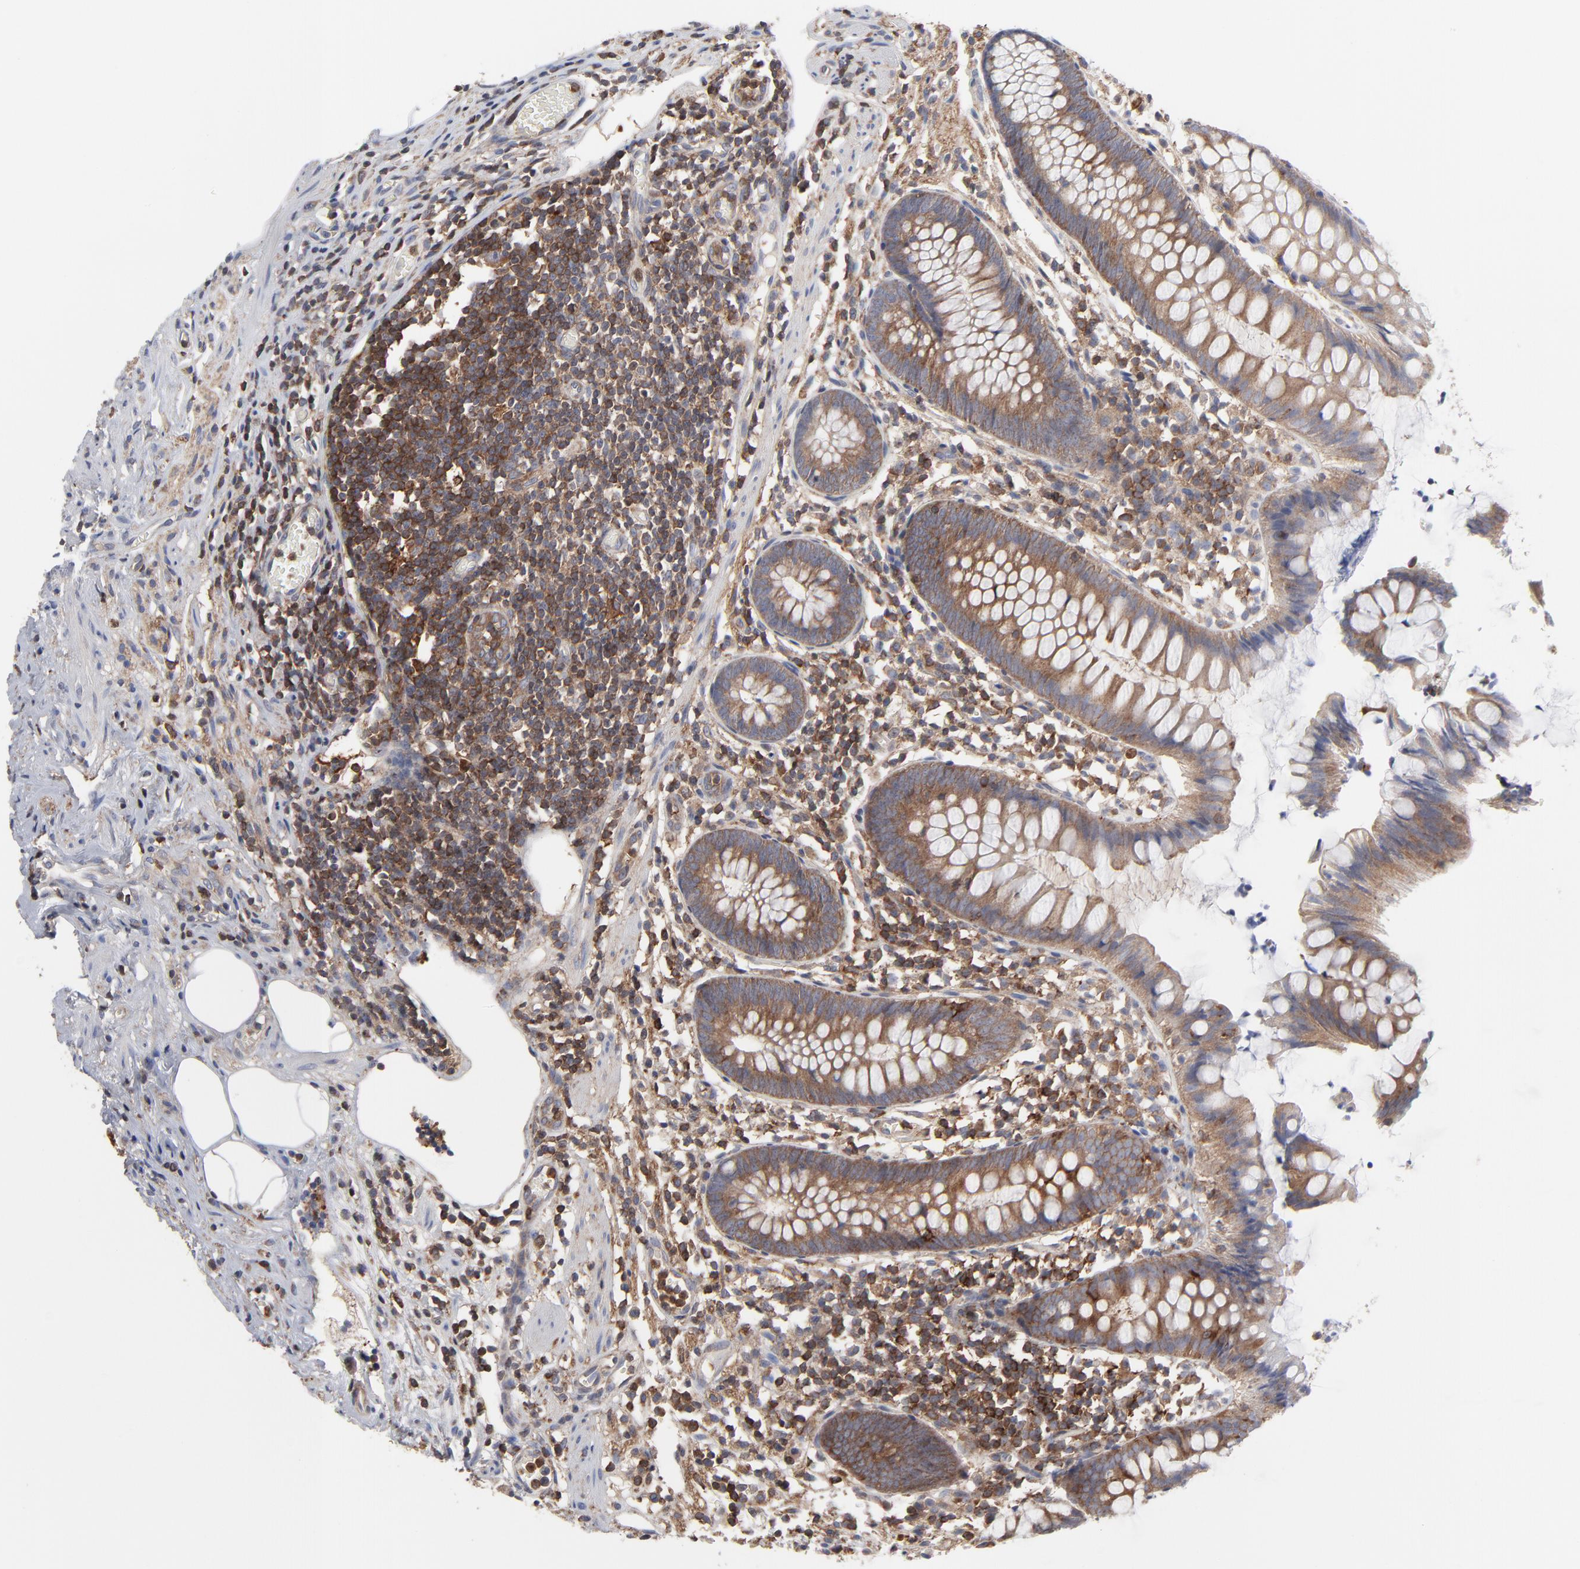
{"staining": {"intensity": "moderate", "quantity": ">75%", "location": "cytoplasmic/membranous"}, "tissue": "appendix", "cell_type": "Glandular cells", "image_type": "normal", "snomed": [{"axis": "morphology", "description": "Normal tissue, NOS"}, {"axis": "topography", "description": "Appendix"}], "caption": "Appendix was stained to show a protein in brown. There is medium levels of moderate cytoplasmic/membranous staining in about >75% of glandular cells. (Brightfield microscopy of DAB IHC at high magnification).", "gene": "MAP2K1", "patient": {"sex": "male", "age": 38}}